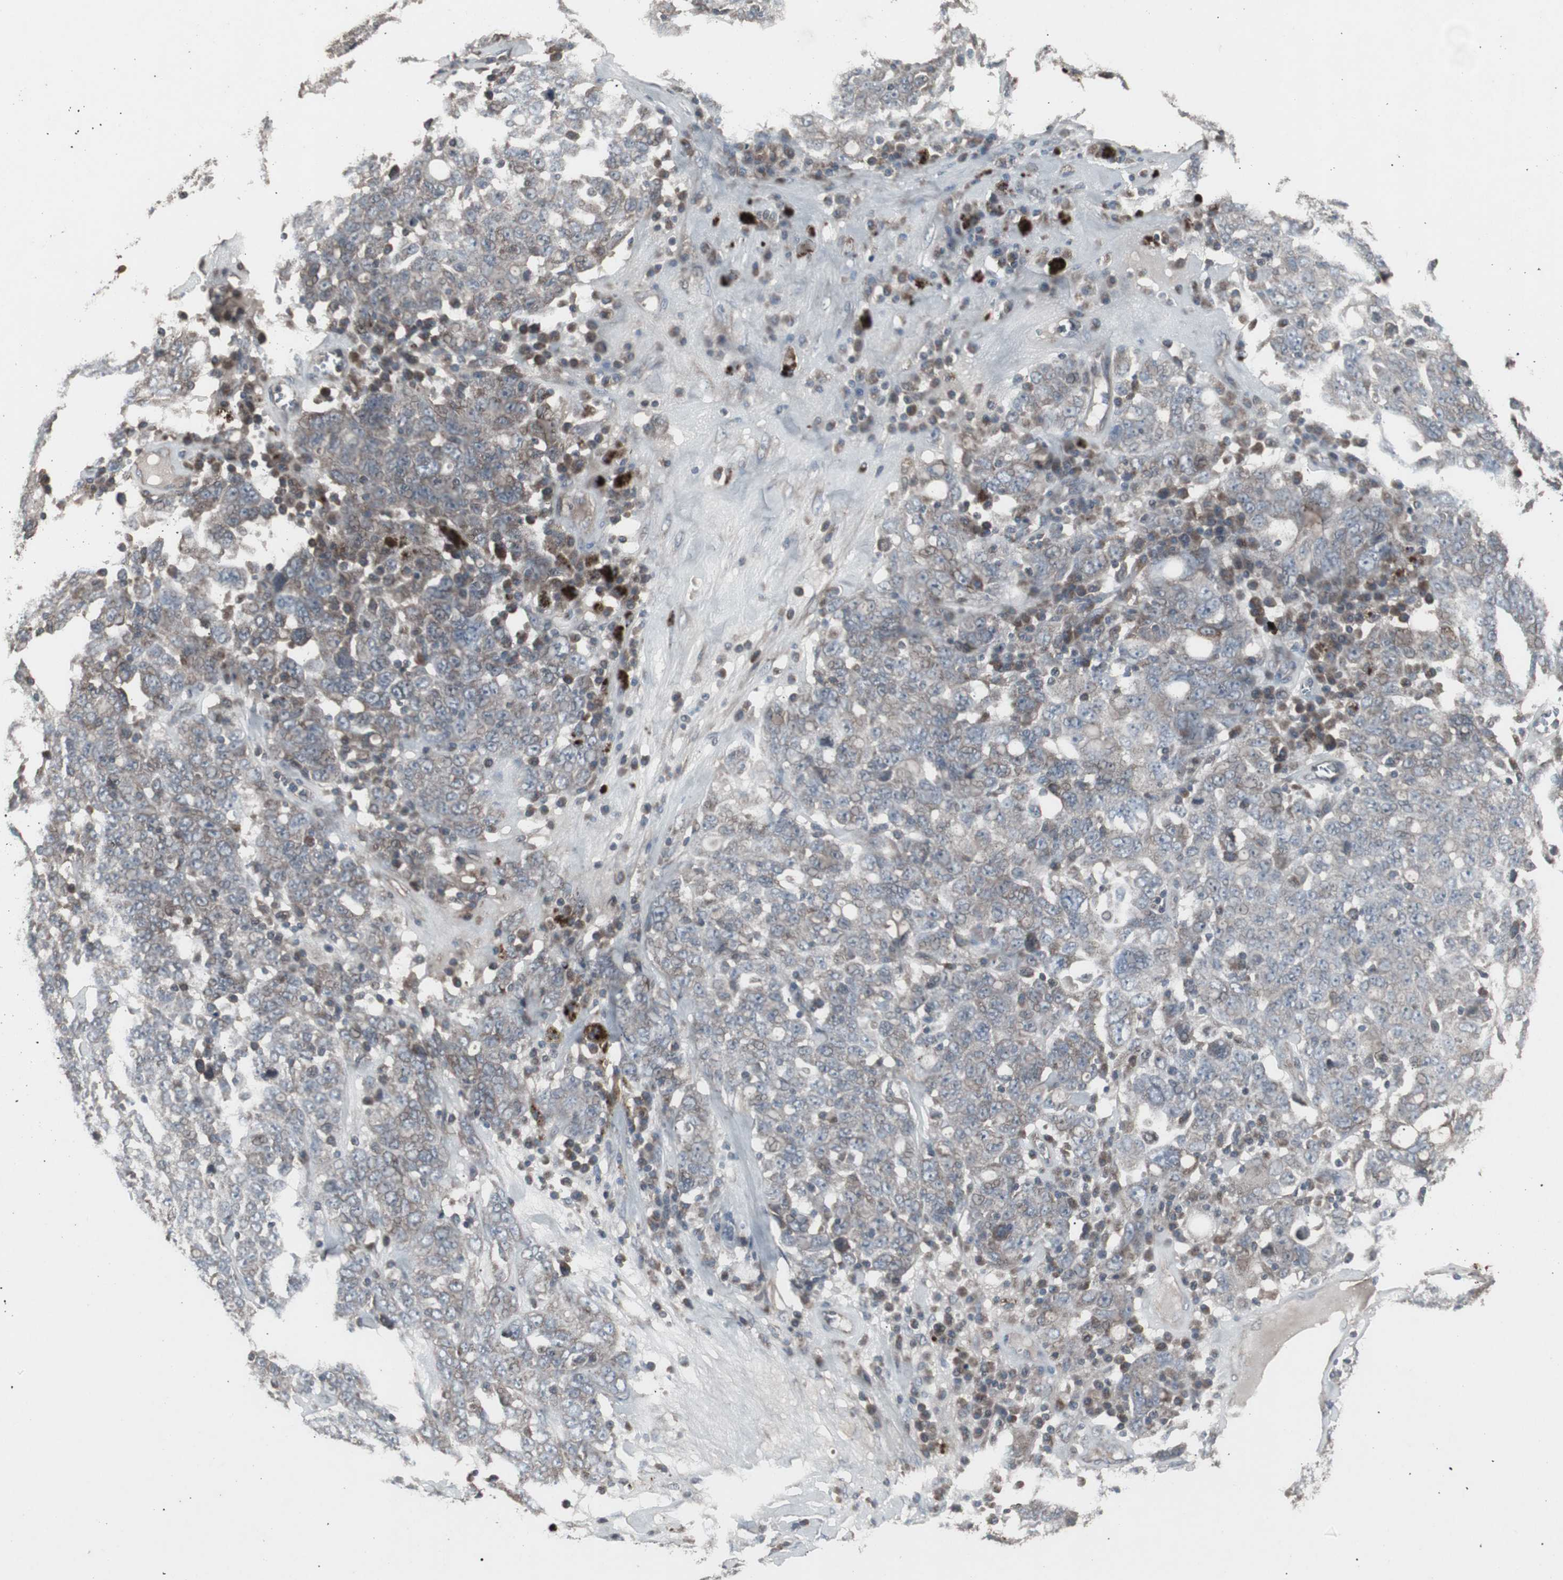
{"staining": {"intensity": "weak", "quantity": "<25%", "location": "cytoplasmic/membranous"}, "tissue": "ovarian cancer", "cell_type": "Tumor cells", "image_type": "cancer", "snomed": [{"axis": "morphology", "description": "Carcinoma, endometroid"}, {"axis": "topography", "description": "Ovary"}], "caption": "This is a histopathology image of IHC staining of ovarian endometroid carcinoma, which shows no staining in tumor cells.", "gene": "SSTR2", "patient": {"sex": "female", "age": 62}}